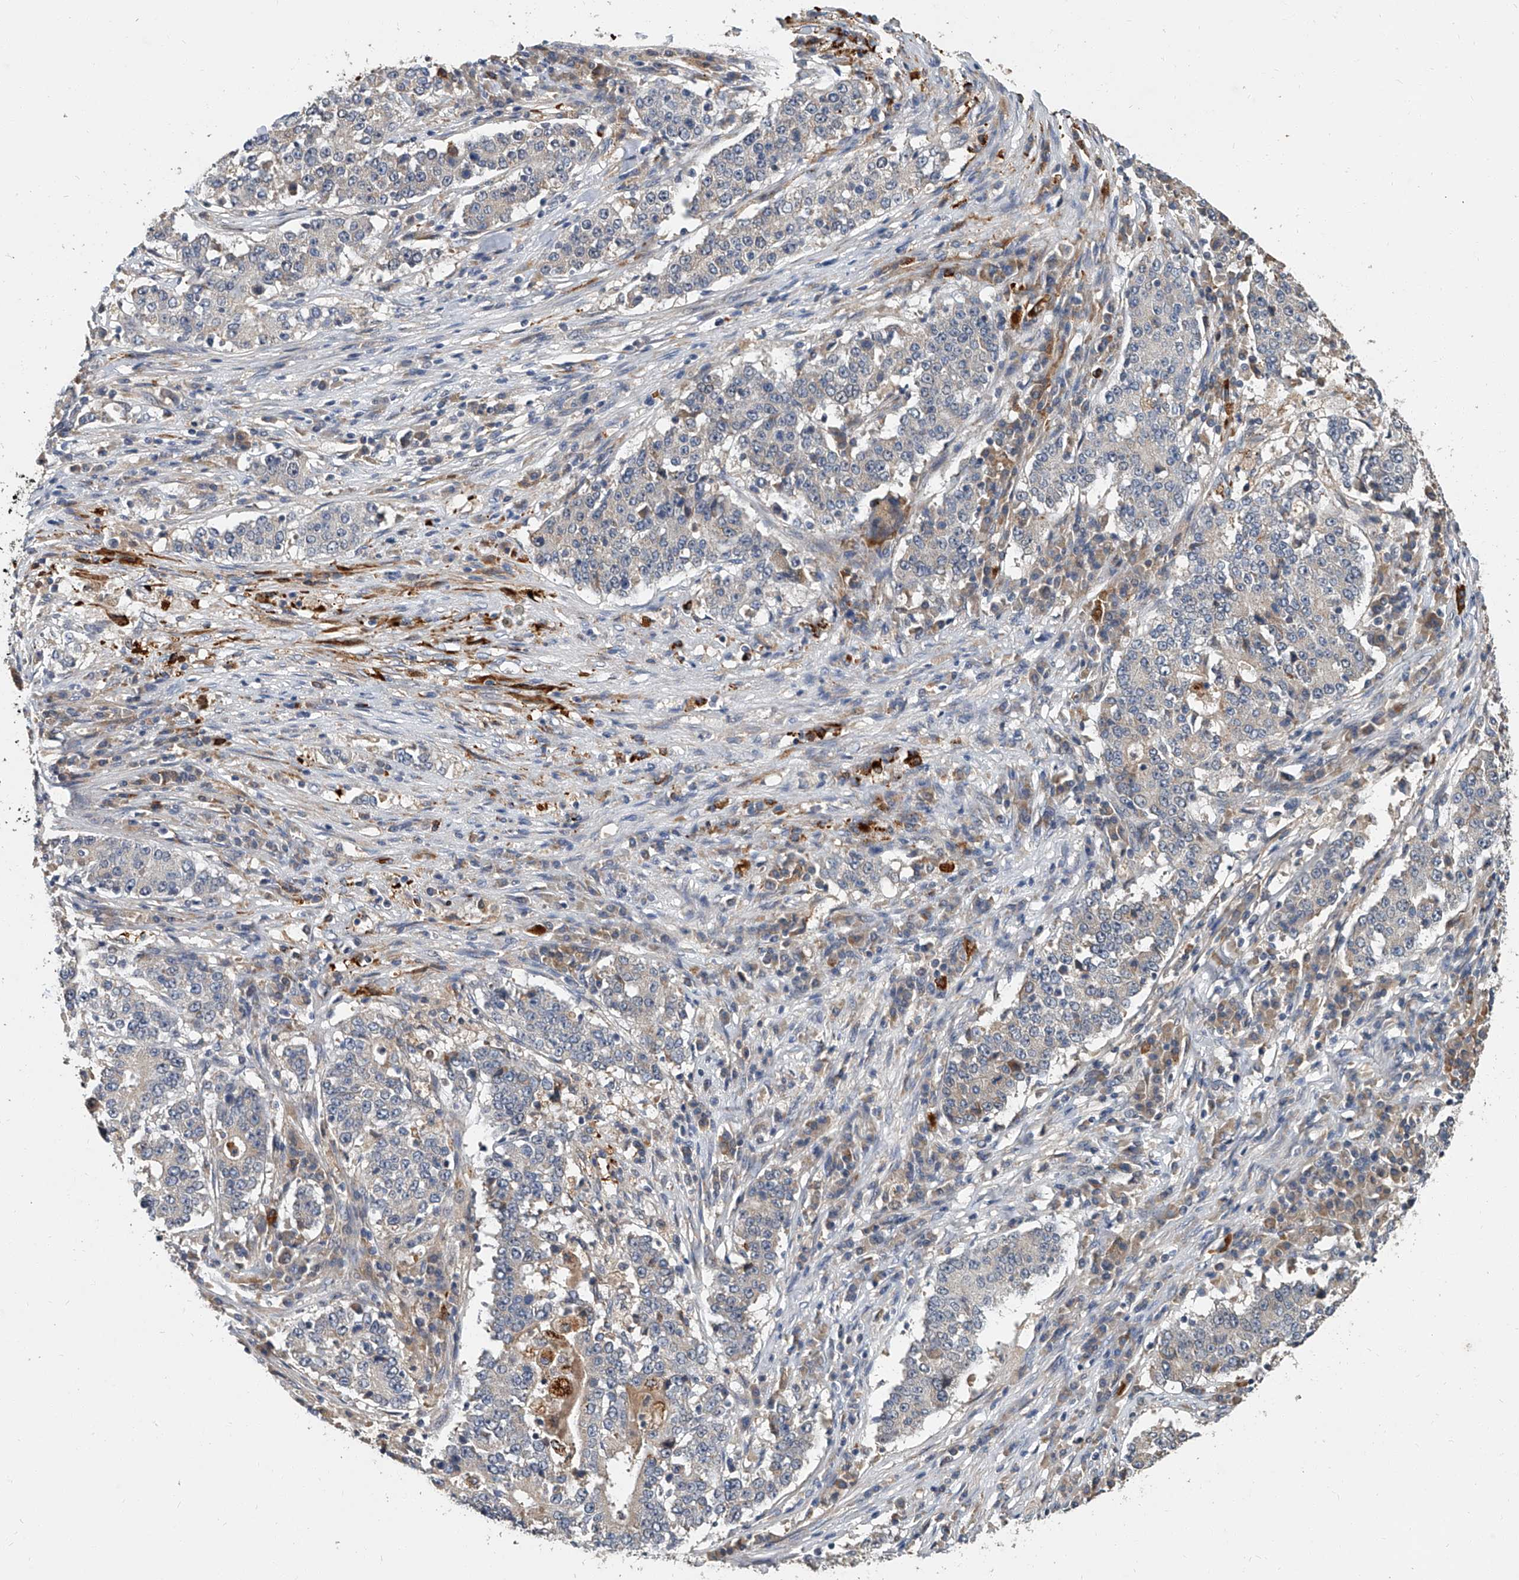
{"staining": {"intensity": "negative", "quantity": "none", "location": "none"}, "tissue": "stomach cancer", "cell_type": "Tumor cells", "image_type": "cancer", "snomed": [{"axis": "morphology", "description": "Adenocarcinoma, NOS"}, {"axis": "topography", "description": "Stomach"}], "caption": "Protein analysis of adenocarcinoma (stomach) exhibits no significant staining in tumor cells. (Stains: DAB (3,3'-diaminobenzidine) immunohistochemistry with hematoxylin counter stain, Microscopy: brightfield microscopy at high magnification).", "gene": "JAG2", "patient": {"sex": "male", "age": 59}}